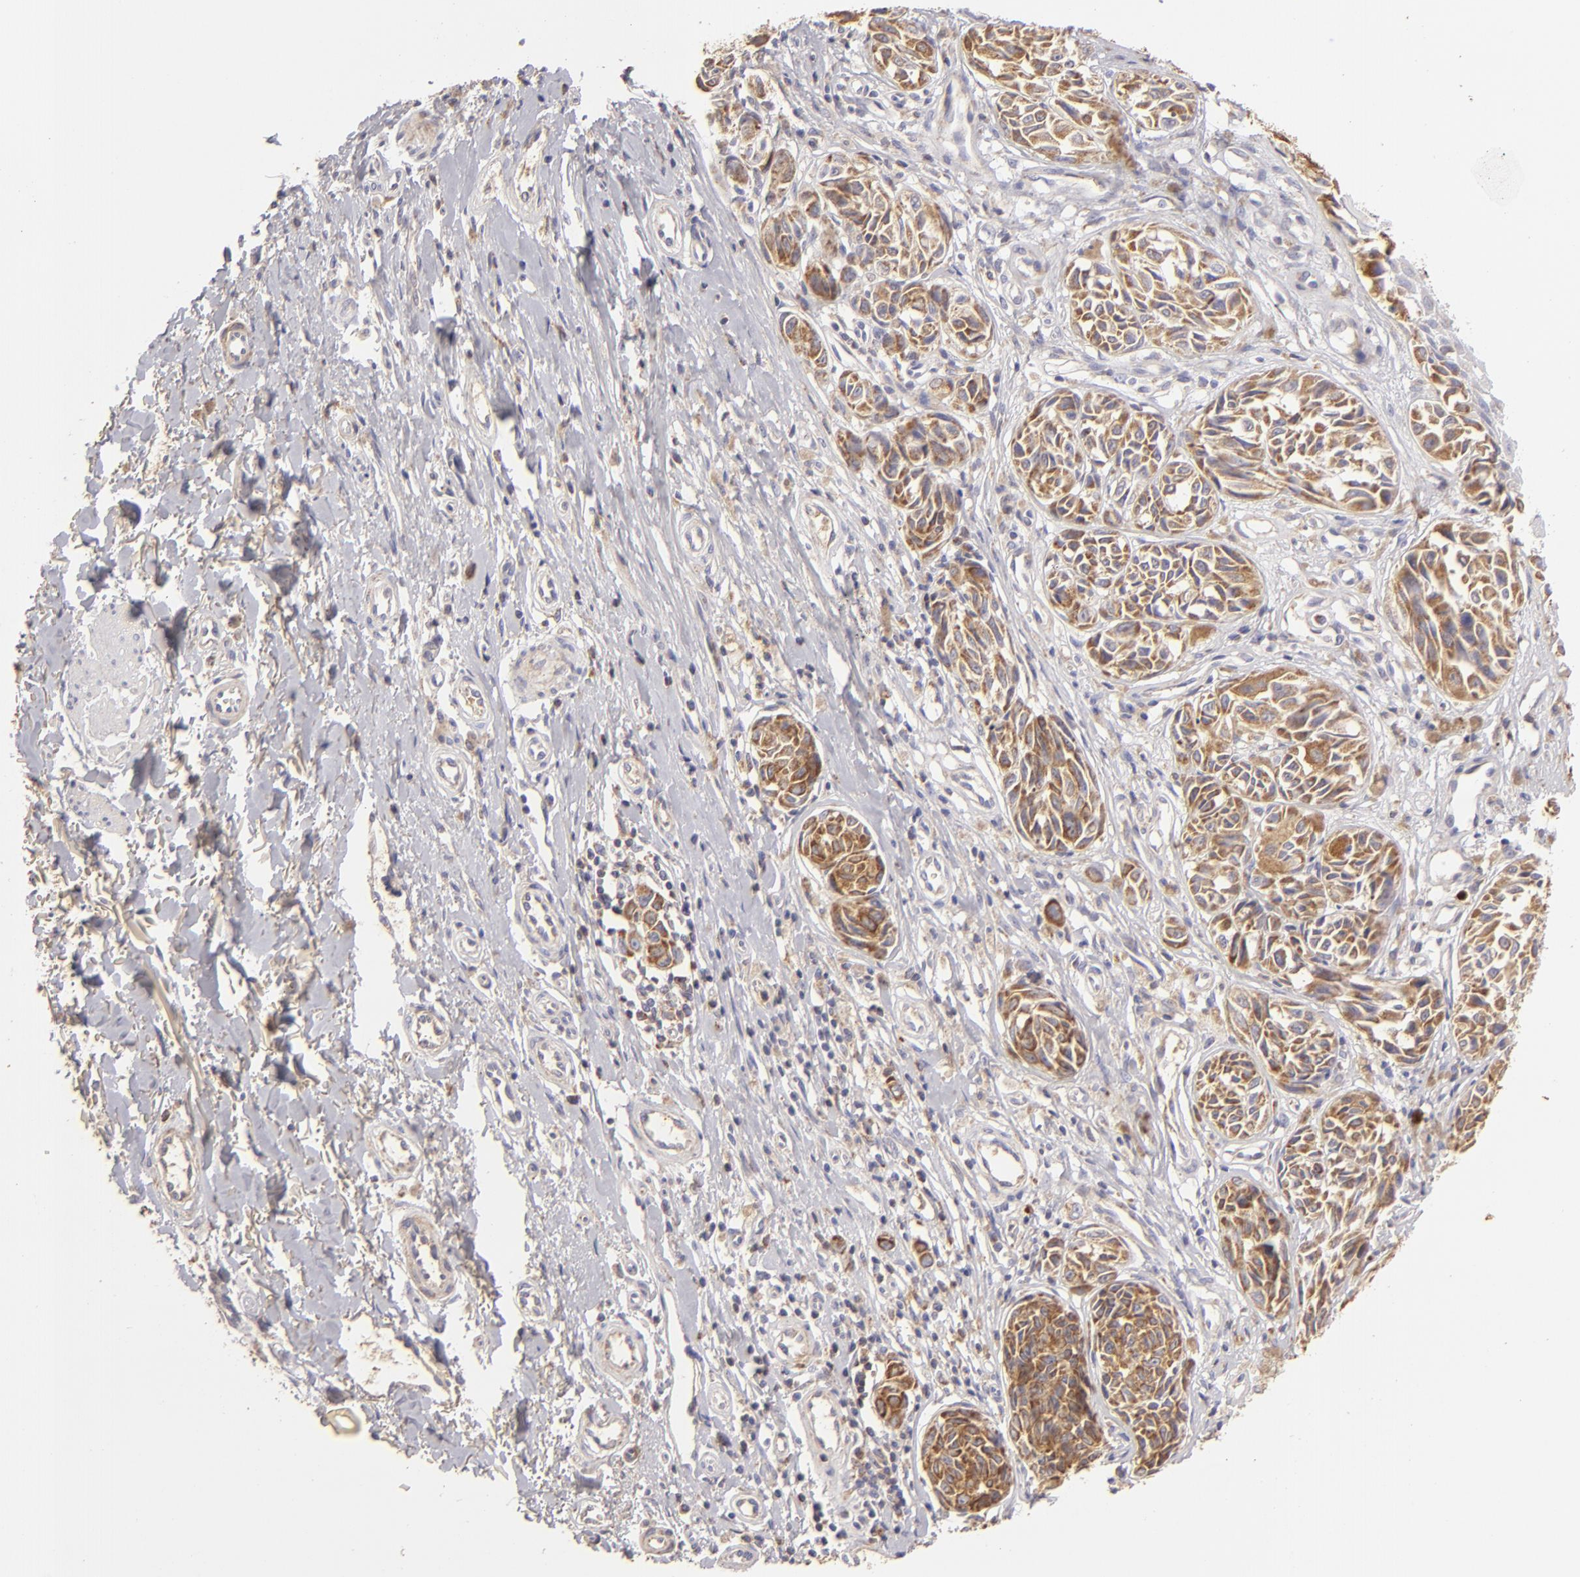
{"staining": {"intensity": "weak", "quantity": ">75%", "location": "cytoplasmic/membranous"}, "tissue": "melanoma", "cell_type": "Tumor cells", "image_type": "cancer", "snomed": [{"axis": "morphology", "description": "Malignant melanoma, NOS"}, {"axis": "topography", "description": "Skin"}], "caption": "Protein expression by immunohistochemistry (IHC) displays weak cytoplasmic/membranous positivity in approximately >75% of tumor cells in malignant melanoma.", "gene": "CFB", "patient": {"sex": "male", "age": 67}}